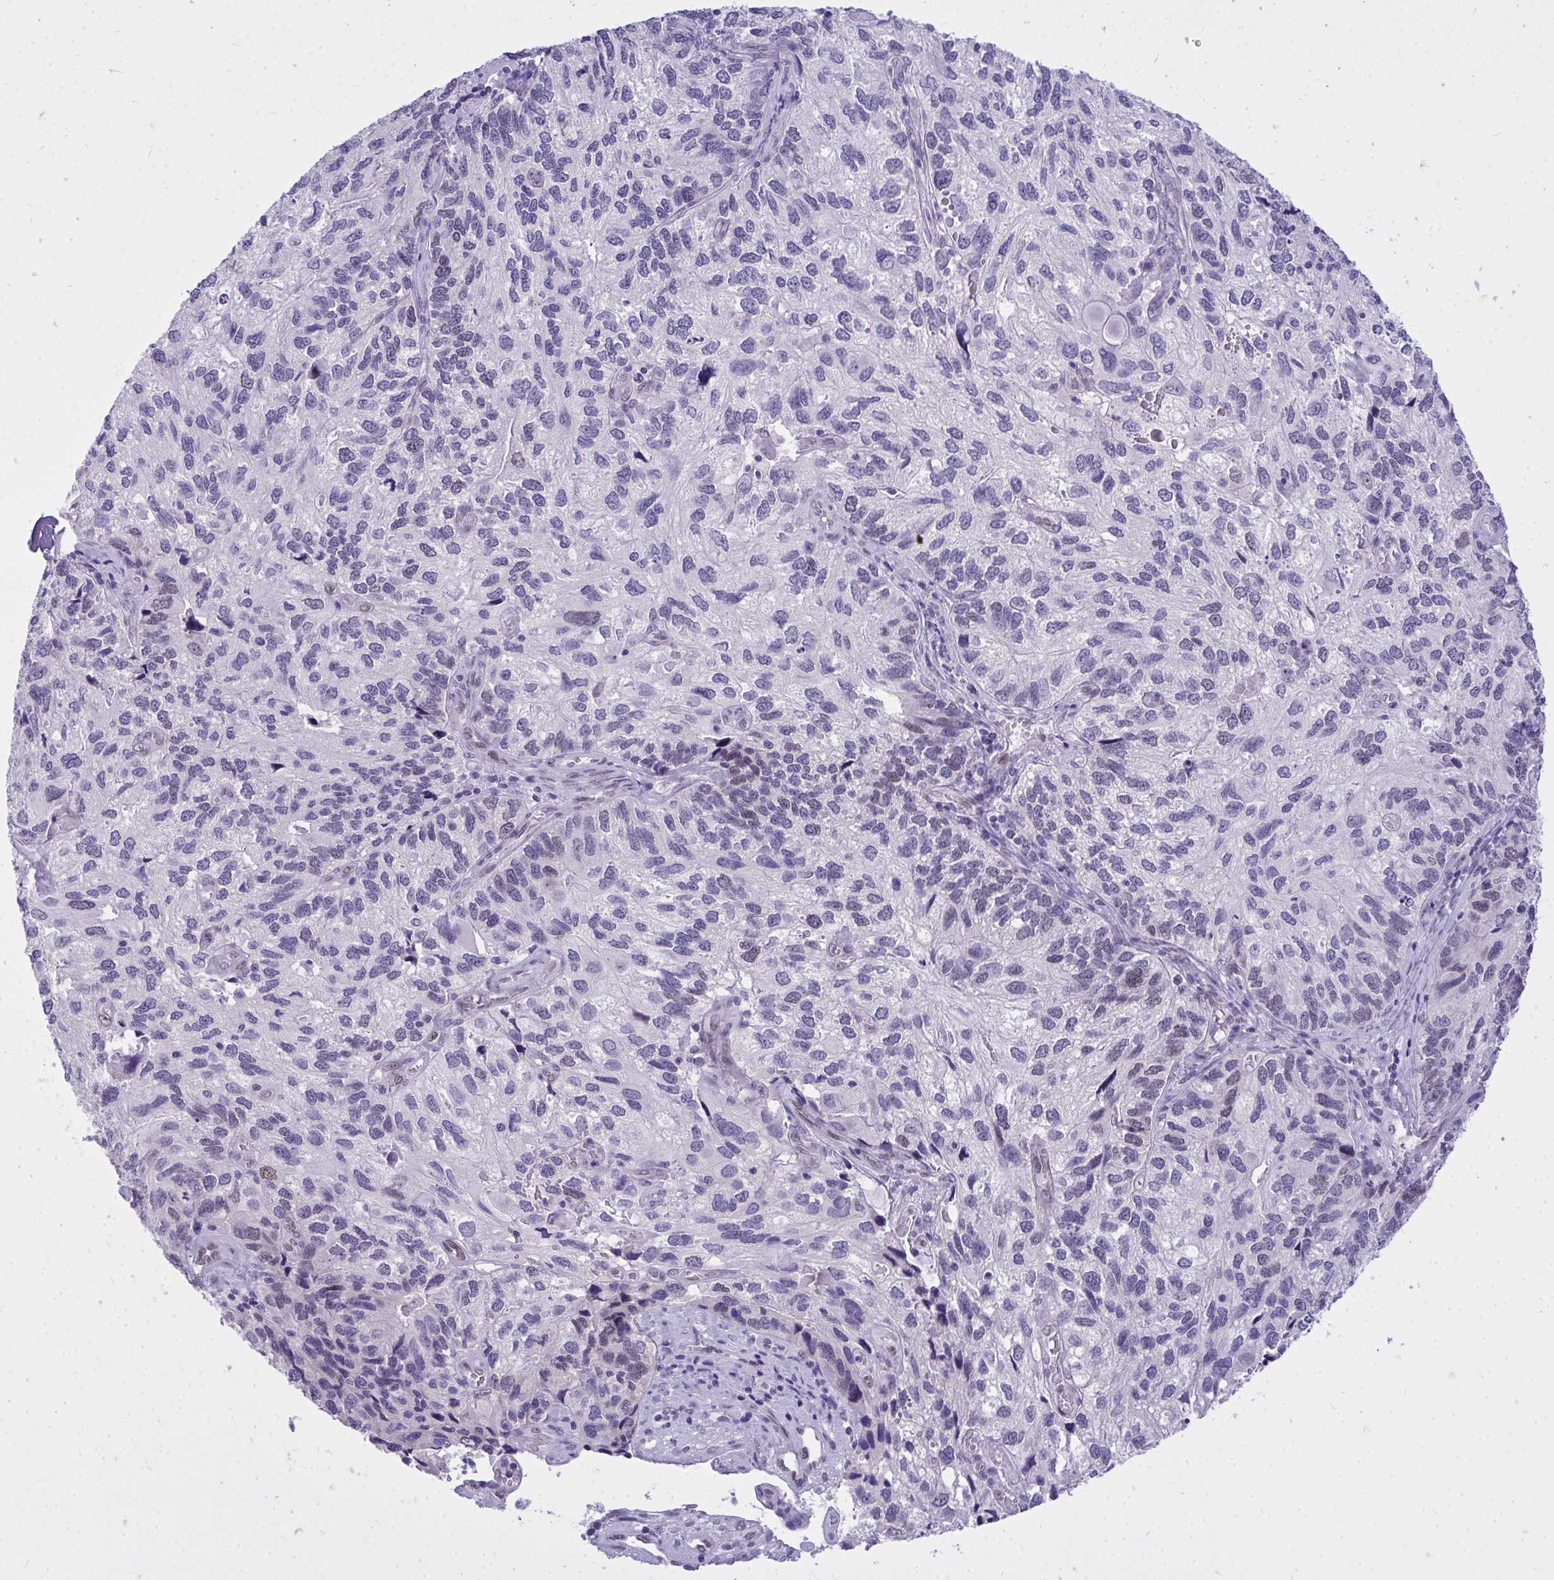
{"staining": {"intensity": "negative", "quantity": "none", "location": "none"}, "tissue": "endometrial cancer", "cell_type": "Tumor cells", "image_type": "cancer", "snomed": [{"axis": "morphology", "description": "Carcinoma, NOS"}, {"axis": "topography", "description": "Uterus"}], "caption": "Tumor cells show no significant protein expression in carcinoma (endometrial). (Brightfield microscopy of DAB (3,3'-diaminobenzidine) IHC at high magnification).", "gene": "TEAD4", "patient": {"sex": "female", "age": 76}}